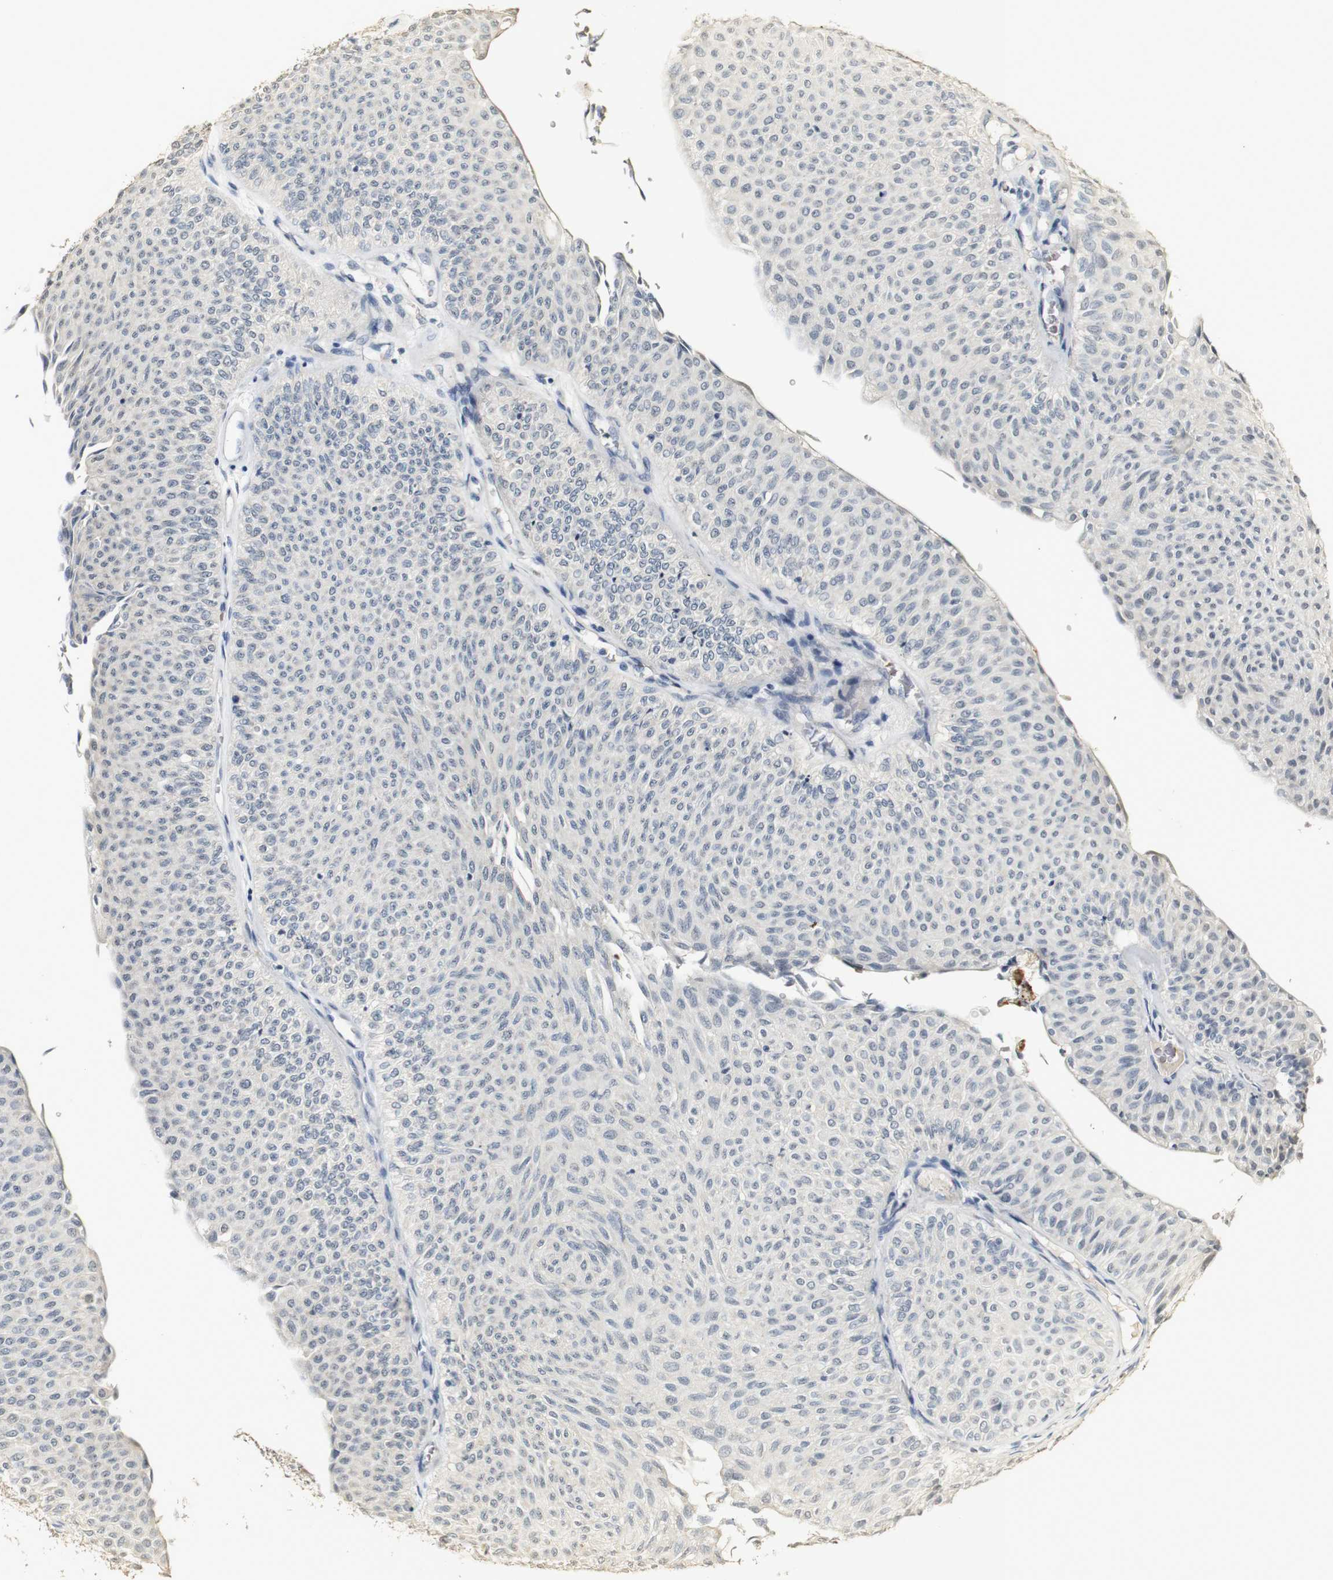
{"staining": {"intensity": "negative", "quantity": "none", "location": "none"}, "tissue": "urothelial cancer", "cell_type": "Tumor cells", "image_type": "cancer", "snomed": [{"axis": "morphology", "description": "Urothelial carcinoma, Low grade"}, {"axis": "topography", "description": "Urinary bladder"}], "caption": "This is an immunohistochemistry image of human urothelial cancer. There is no expression in tumor cells.", "gene": "SYT7", "patient": {"sex": "male", "age": 78}}